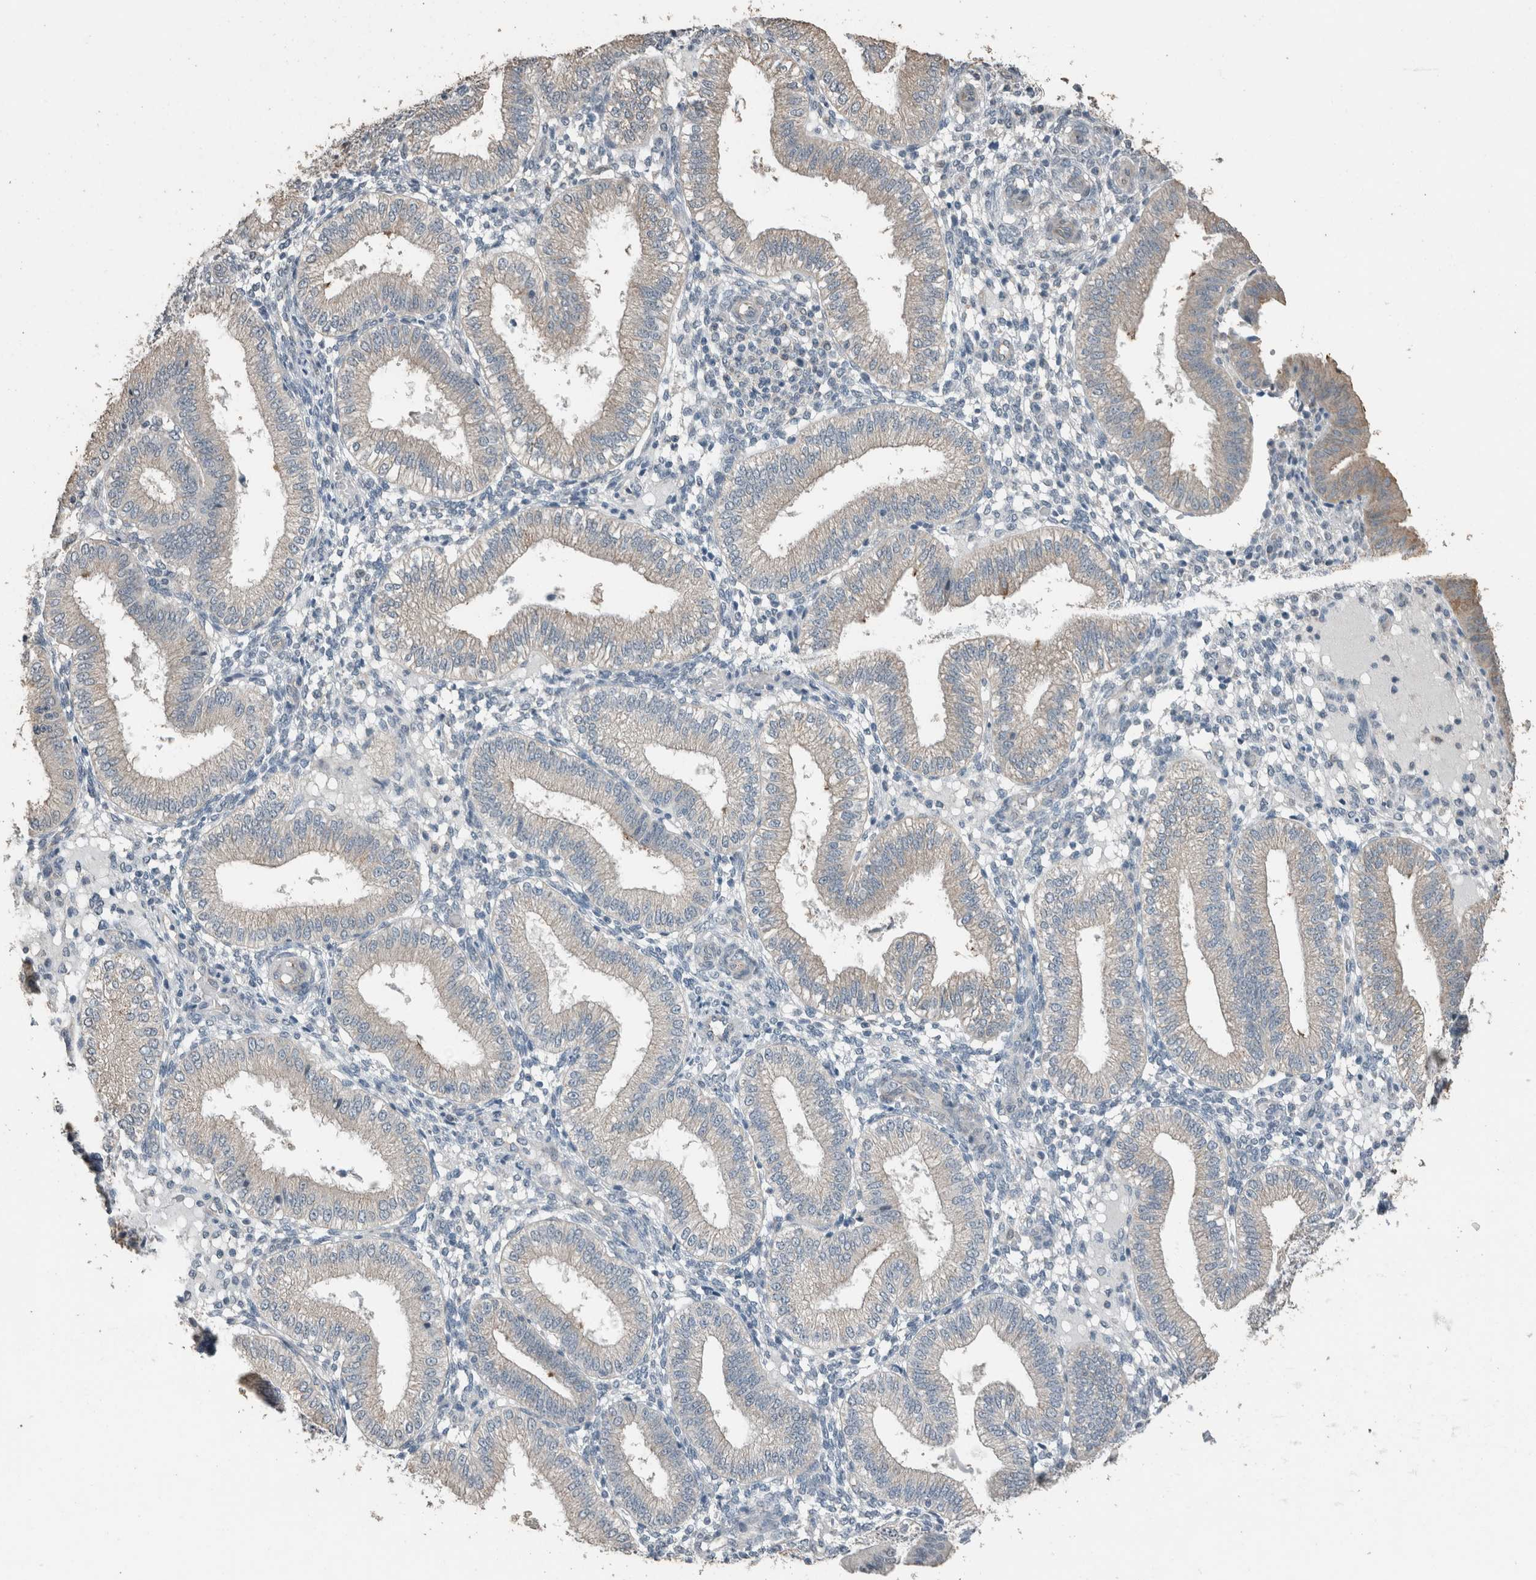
{"staining": {"intensity": "negative", "quantity": "none", "location": "none"}, "tissue": "endometrium", "cell_type": "Cells in endometrial stroma", "image_type": "normal", "snomed": [{"axis": "morphology", "description": "Normal tissue, NOS"}, {"axis": "topography", "description": "Endometrium"}], "caption": "A high-resolution micrograph shows immunohistochemistry staining of benign endometrium, which displays no significant expression in cells in endometrial stroma.", "gene": "ACVR2B", "patient": {"sex": "female", "age": 39}}